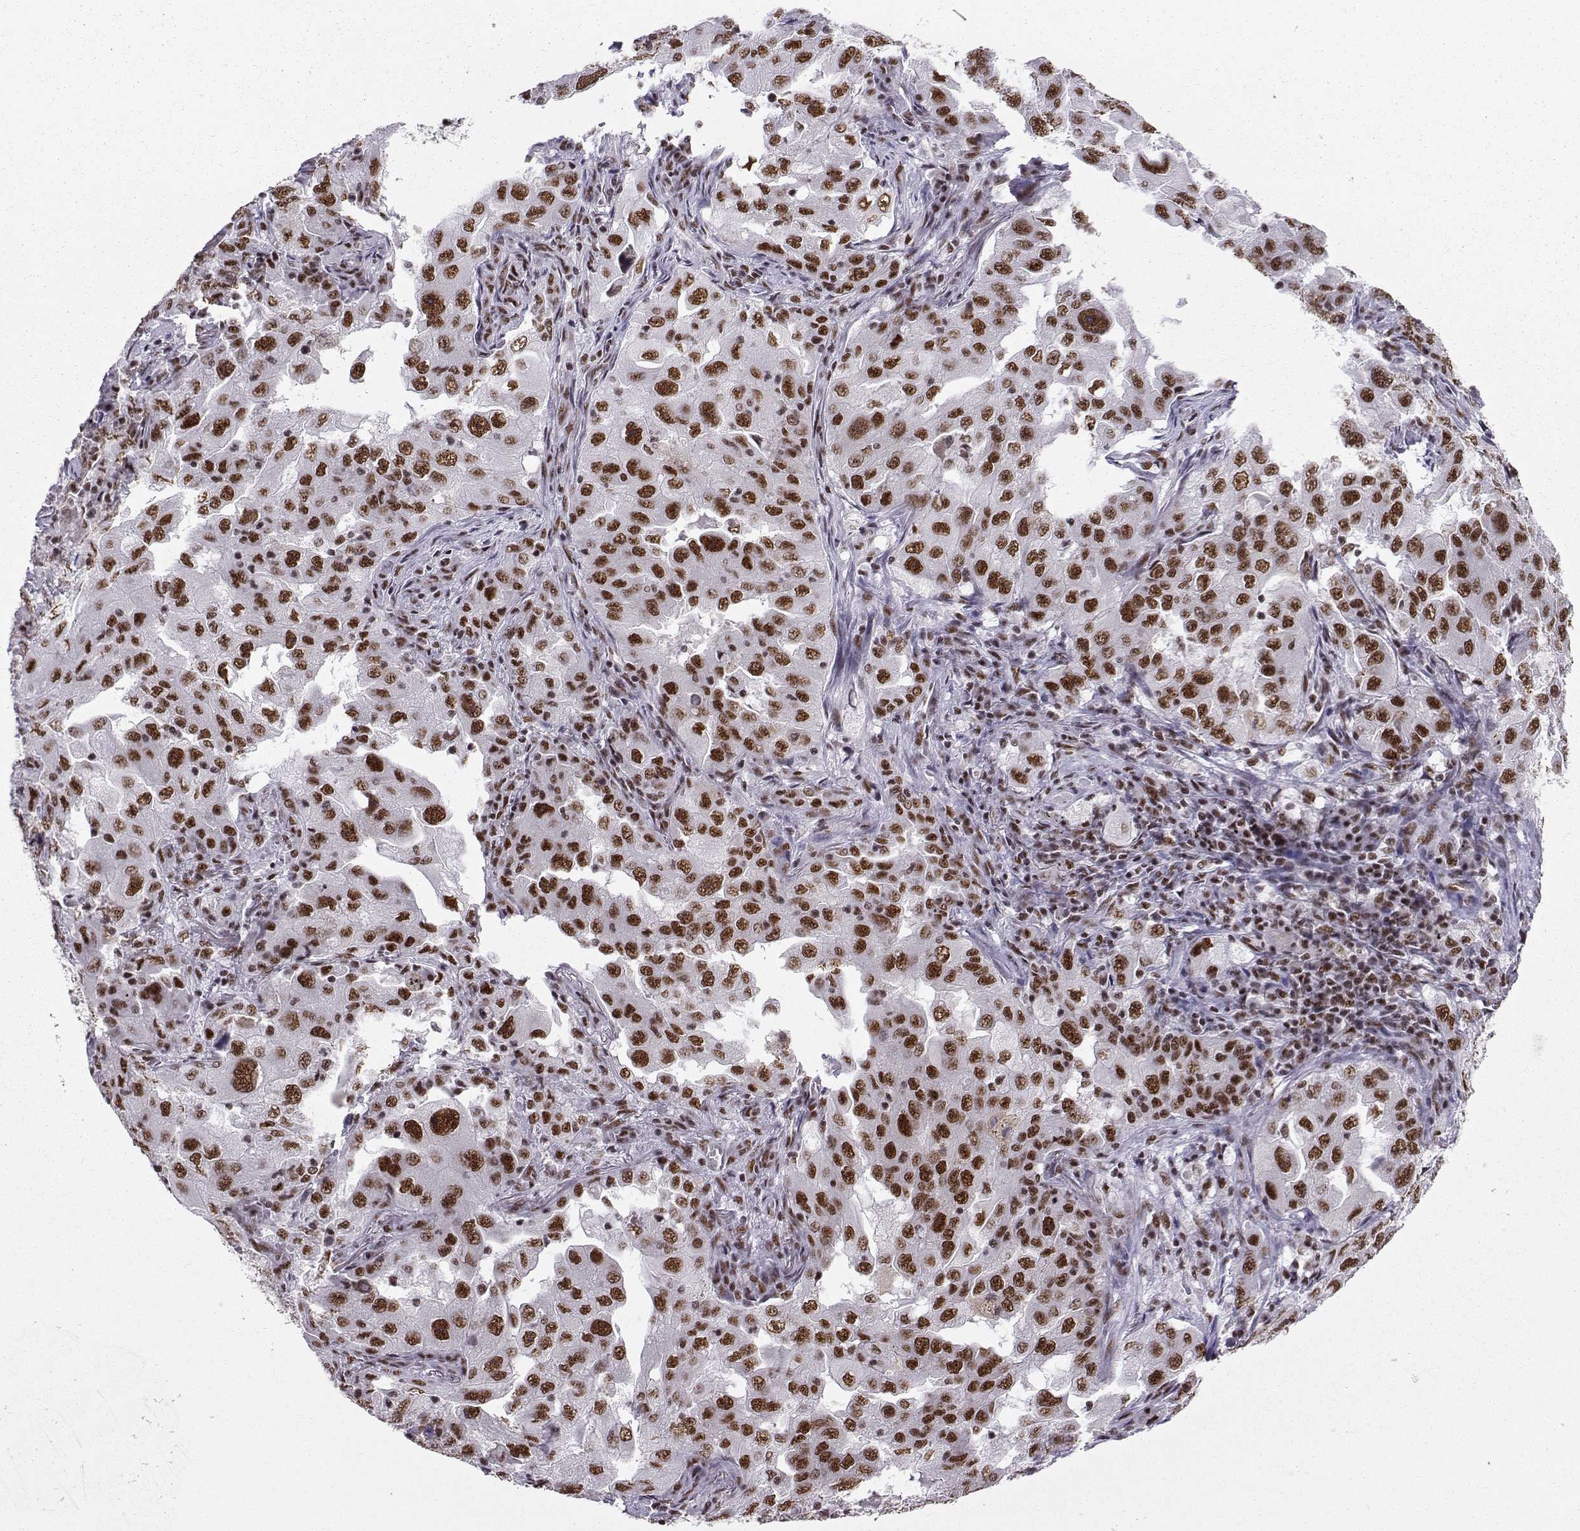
{"staining": {"intensity": "strong", "quantity": "25%-75%", "location": "nuclear"}, "tissue": "lung cancer", "cell_type": "Tumor cells", "image_type": "cancer", "snomed": [{"axis": "morphology", "description": "Adenocarcinoma, NOS"}, {"axis": "topography", "description": "Lung"}], "caption": "Lung cancer (adenocarcinoma) tissue demonstrates strong nuclear expression in approximately 25%-75% of tumor cells, visualized by immunohistochemistry. The staining was performed using DAB, with brown indicating positive protein expression. Nuclei are stained blue with hematoxylin.", "gene": "SNRPB2", "patient": {"sex": "female", "age": 61}}